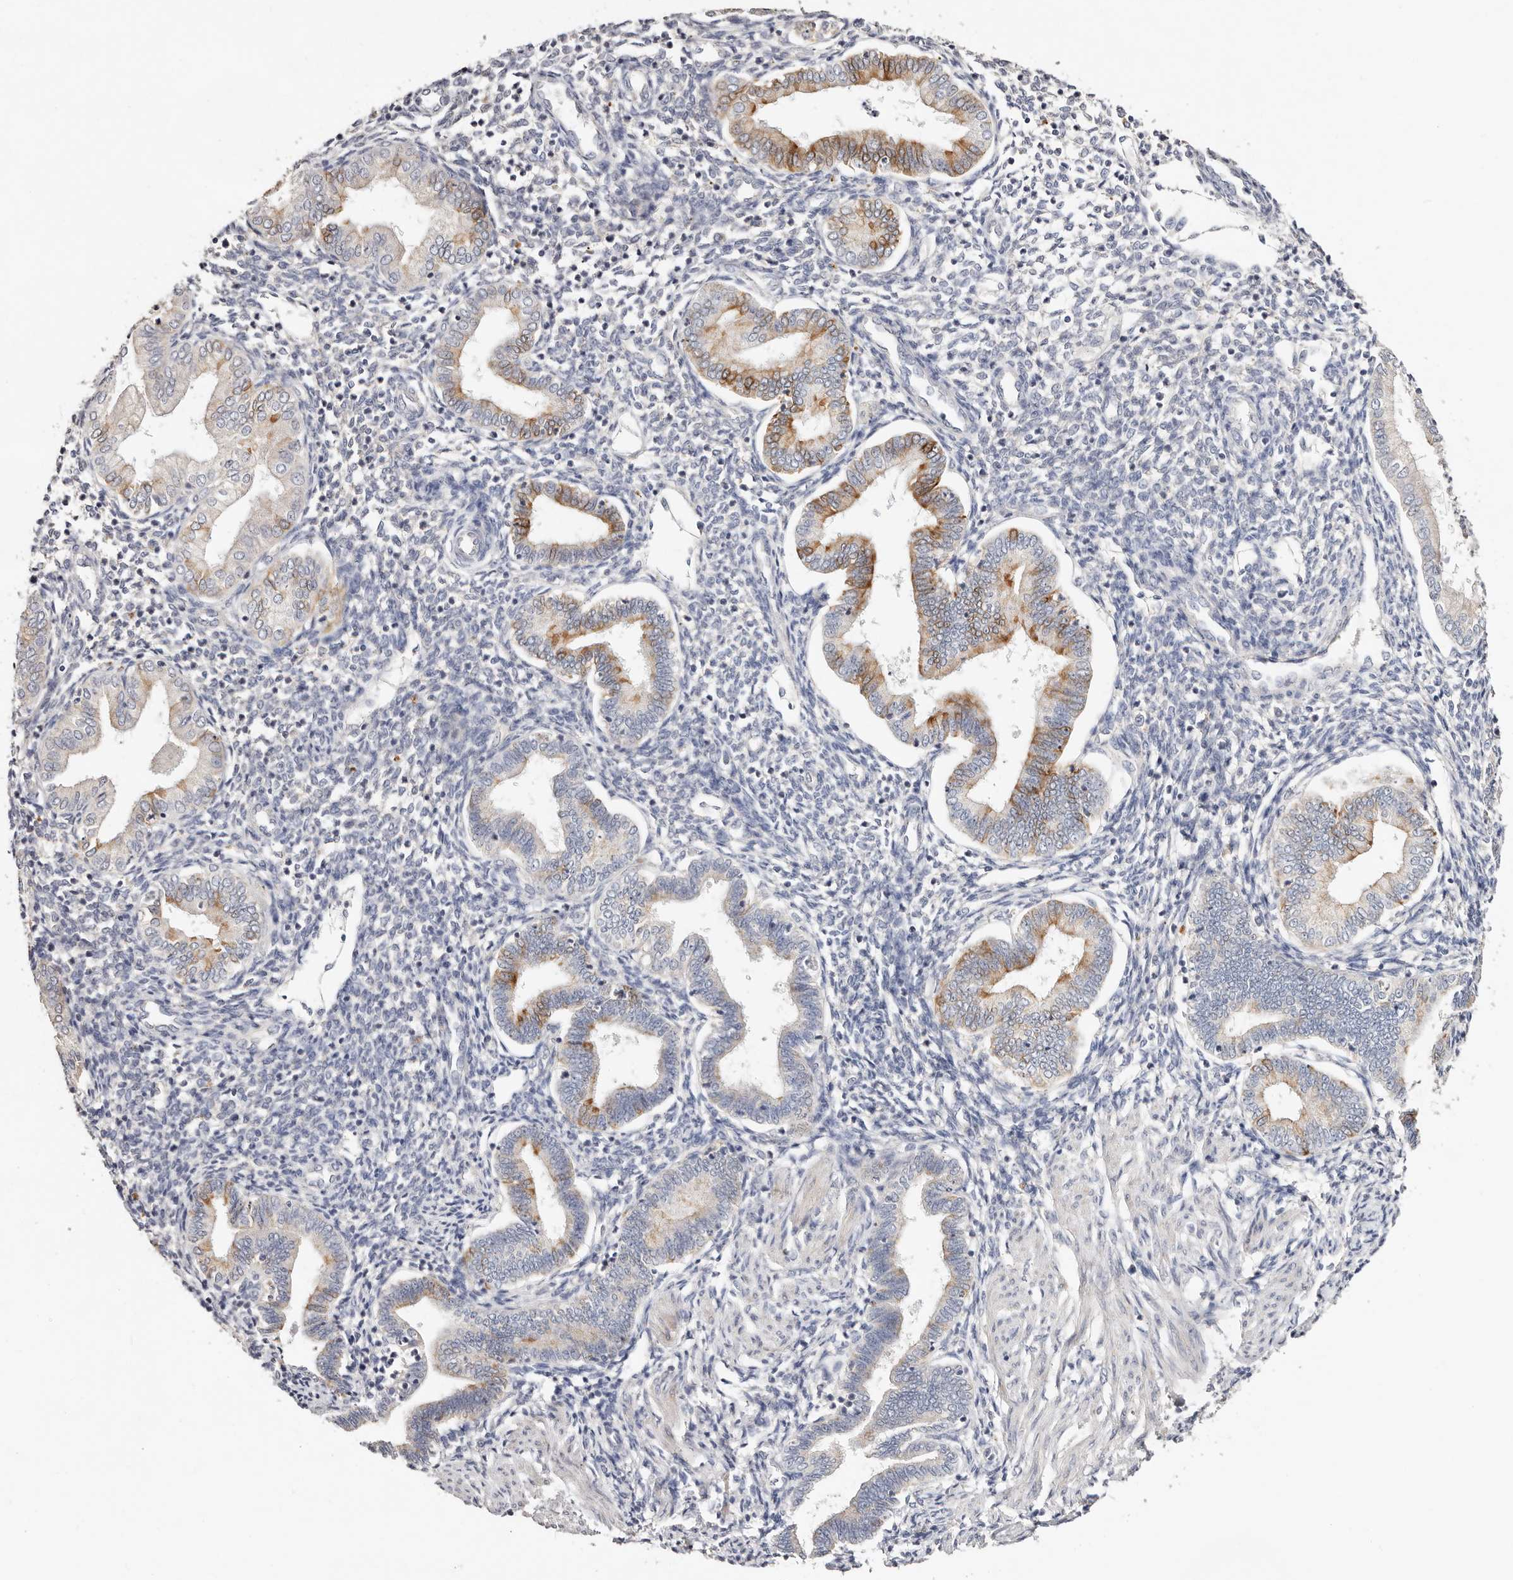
{"staining": {"intensity": "negative", "quantity": "none", "location": "none"}, "tissue": "endometrium", "cell_type": "Cells in endometrial stroma", "image_type": "normal", "snomed": [{"axis": "morphology", "description": "Normal tissue, NOS"}, {"axis": "topography", "description": "Endometrium"}], "caption": "The image reveals no staining of cells in endometrial stroma in benign endometrium.", "gene": "VIPAS39", "patient": {"sex": "female", "age": 53}}